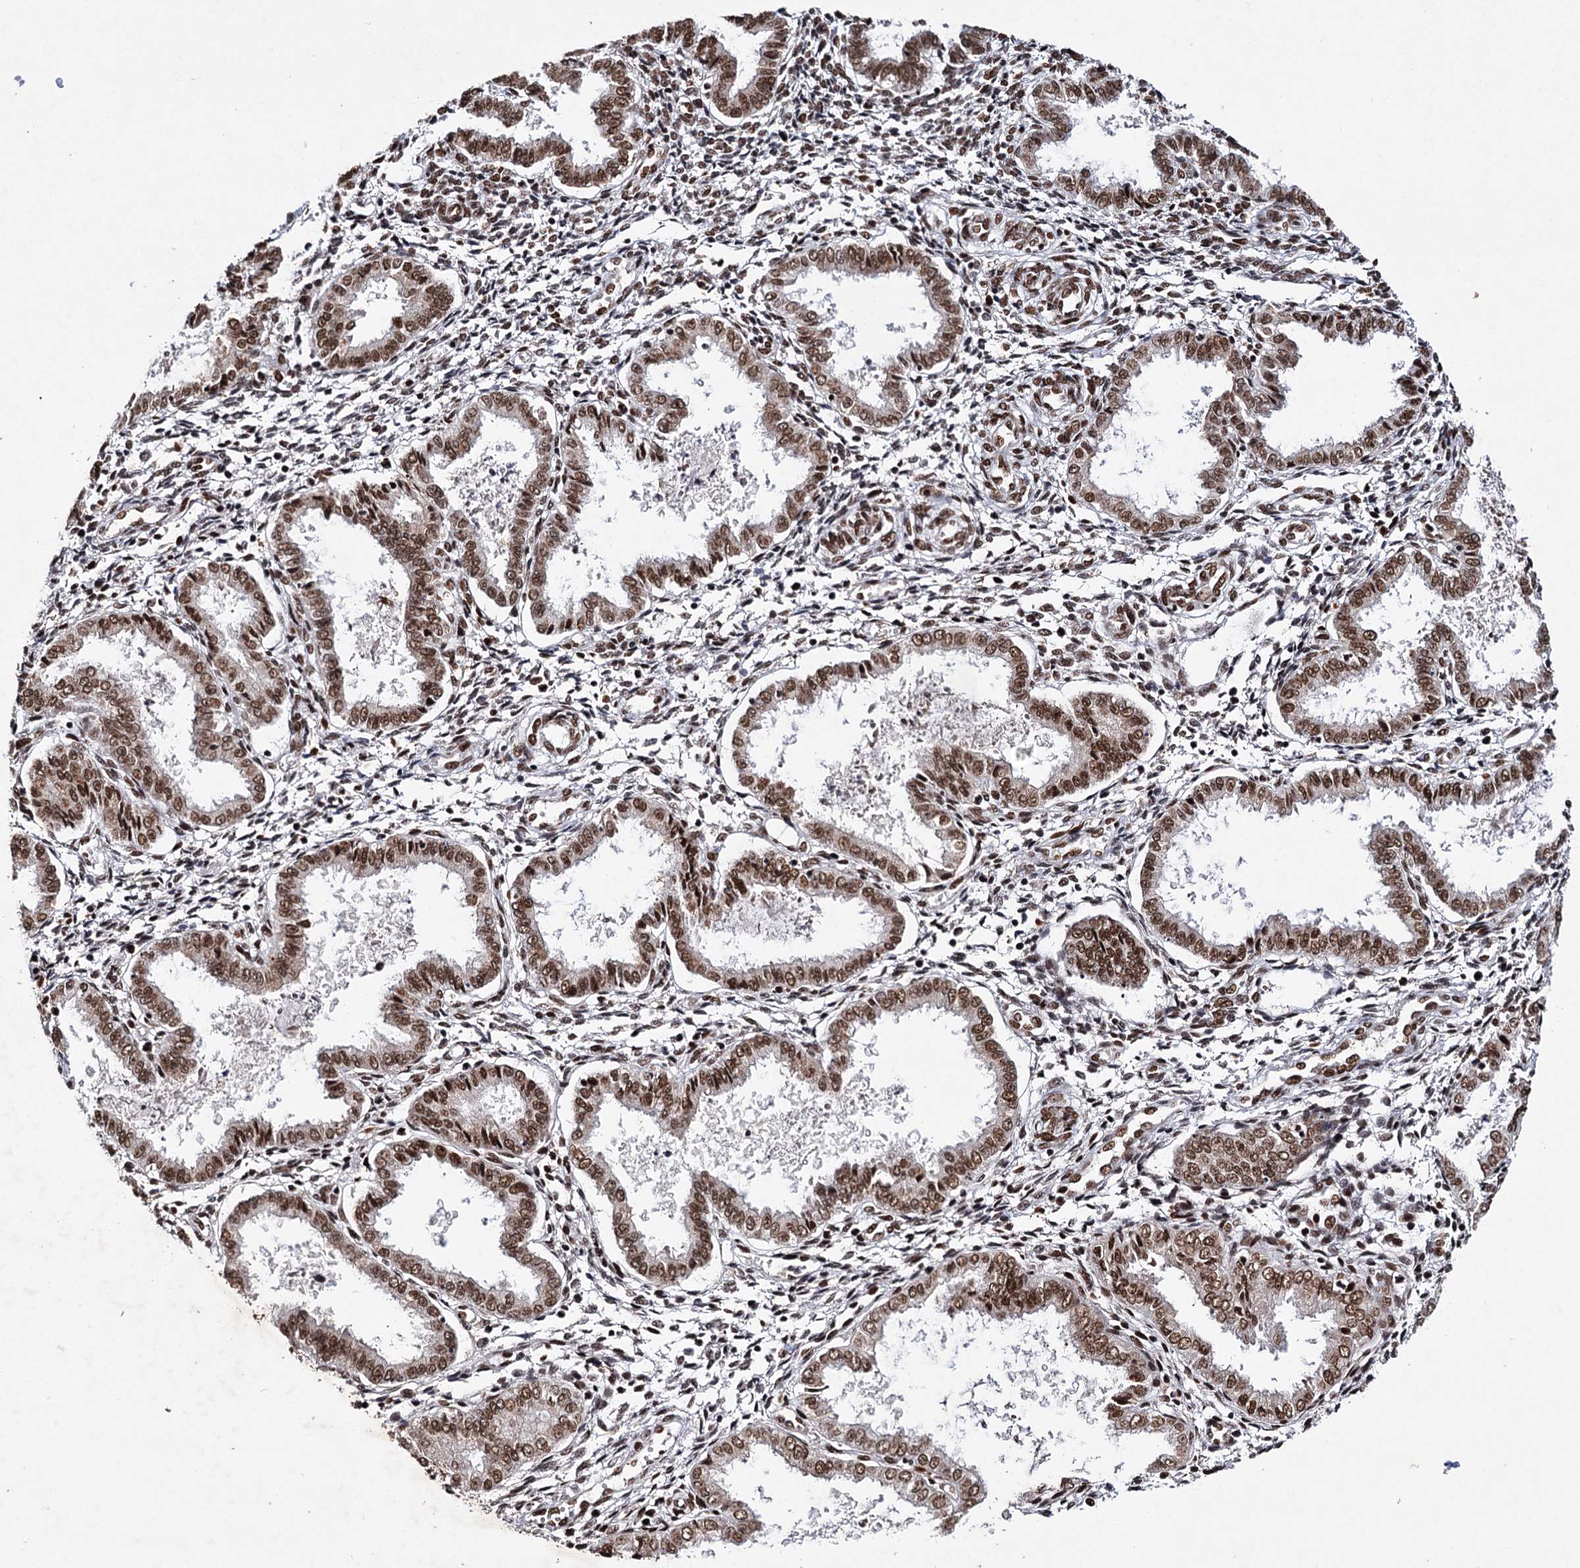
{"staining": {"intensity": "strong", "quantity": ">75%", "location": "nuclear"}, "tissue": "endometrium", "cell_type": "Cells in endometrial stroma", "image_type": "normal", "snomed": [{"axis": "morphology", "description": "Normal tissue, NOS"}, {"axis": "topography", "description": "Endometrium"}], "caption": "This micrograph reveals immunohistochemistry (IHC) staining of normal human endometrium, with high strong nuclear positivity in approximately >75% of cells in endometrial stroma.", "gene": "MATR3", "patient": {"sex": "female", "age": 33}}